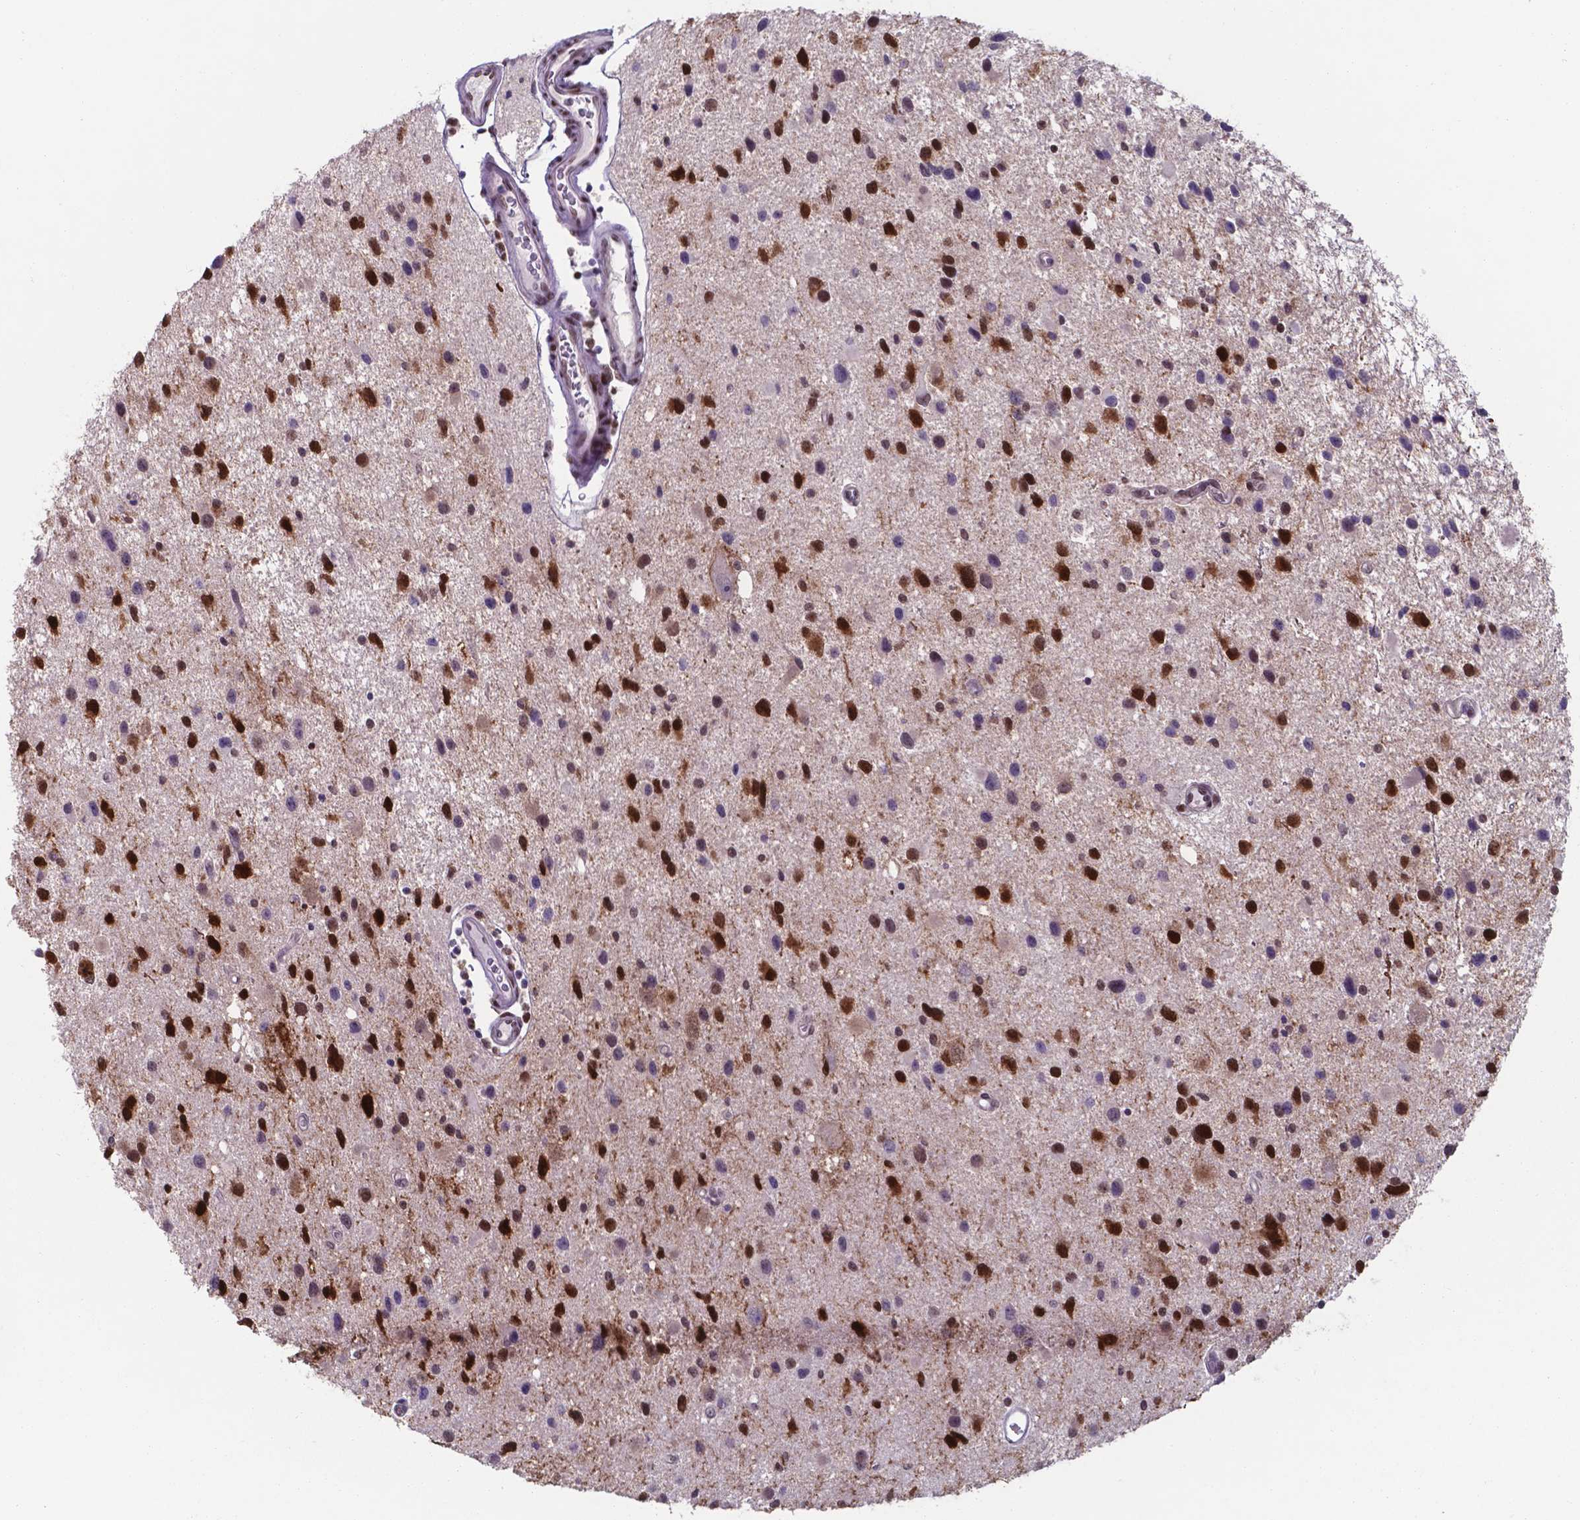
{"staining": {"intensity": "strong", "quantity": "25%-75%", "location": "nuclear"}, "tissue": "glioma", "cell_type": "Tumor cells", "image_type": "cancer", "snomed": [{"axis": "morphology", "description": "Glioma, malignant, Low grade"}, {"axis": "topography", "description": "Brain"}], "caption": "This histopathology image exhibits IHC staining of glioma, with high strong nuclear expression in approximately 25%-75% of tumor cells.", "gene": "UBE2E2", "patient": {"sex": "female", "age": 32}}